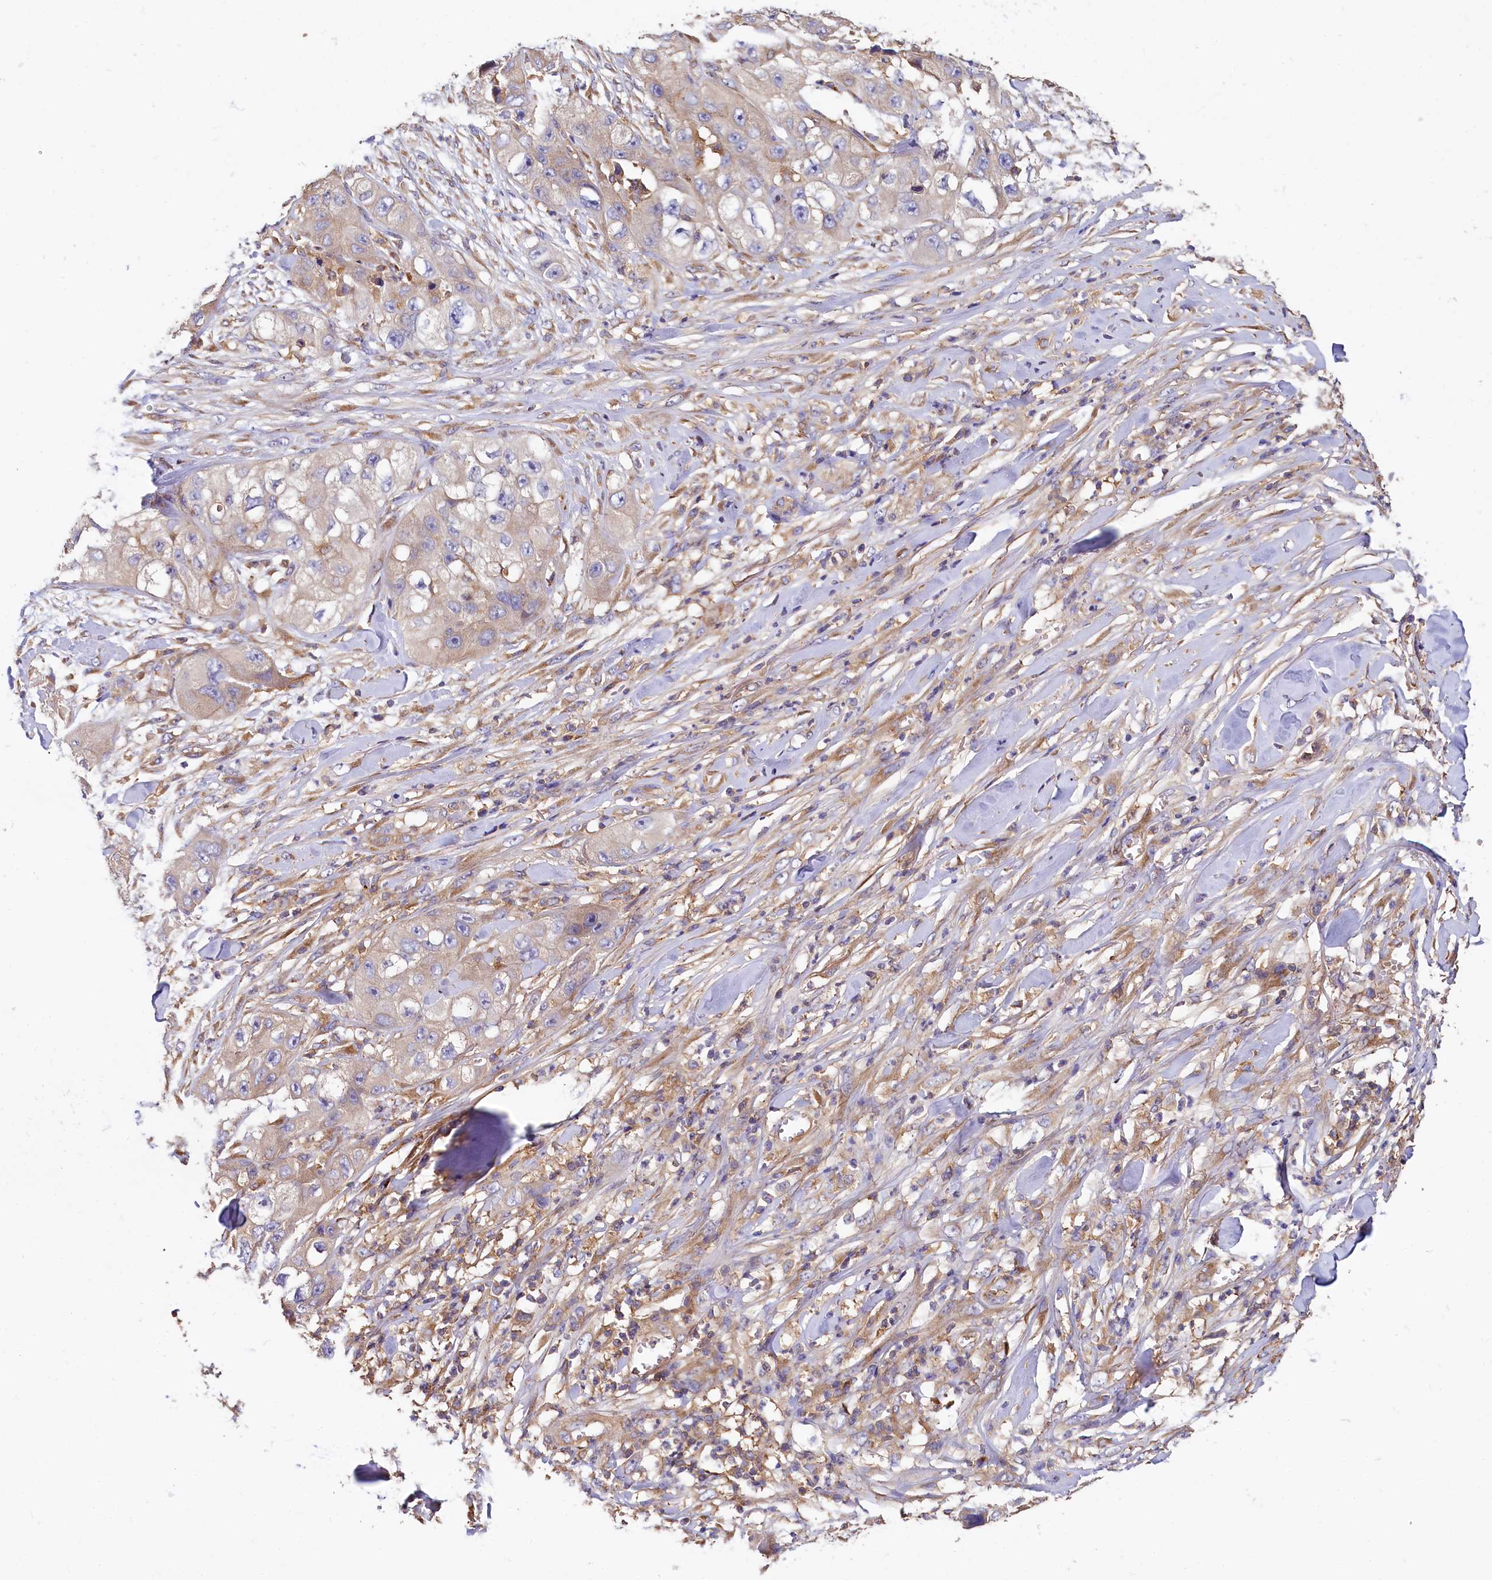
{"staining": {"intensity": "negative", "quantity": "none", "location": "none"}, "tissue": "skin cancer", "cell_type": "Tumor cells", "image_type": "cancer", "snomed": [{"axis": "morphology", "description": "Squamous cell carcinoma, NOS"}, {"axis": "topography", "description": "Skin"}, {"axis": "topography", "description": "Subcutis"}], "caption": "Tumor cells show no significant protein expression in skin squamous cell carcinoma.", "gene": "PPIP5K1", "patient": {"sex": "male", "age": 73}}